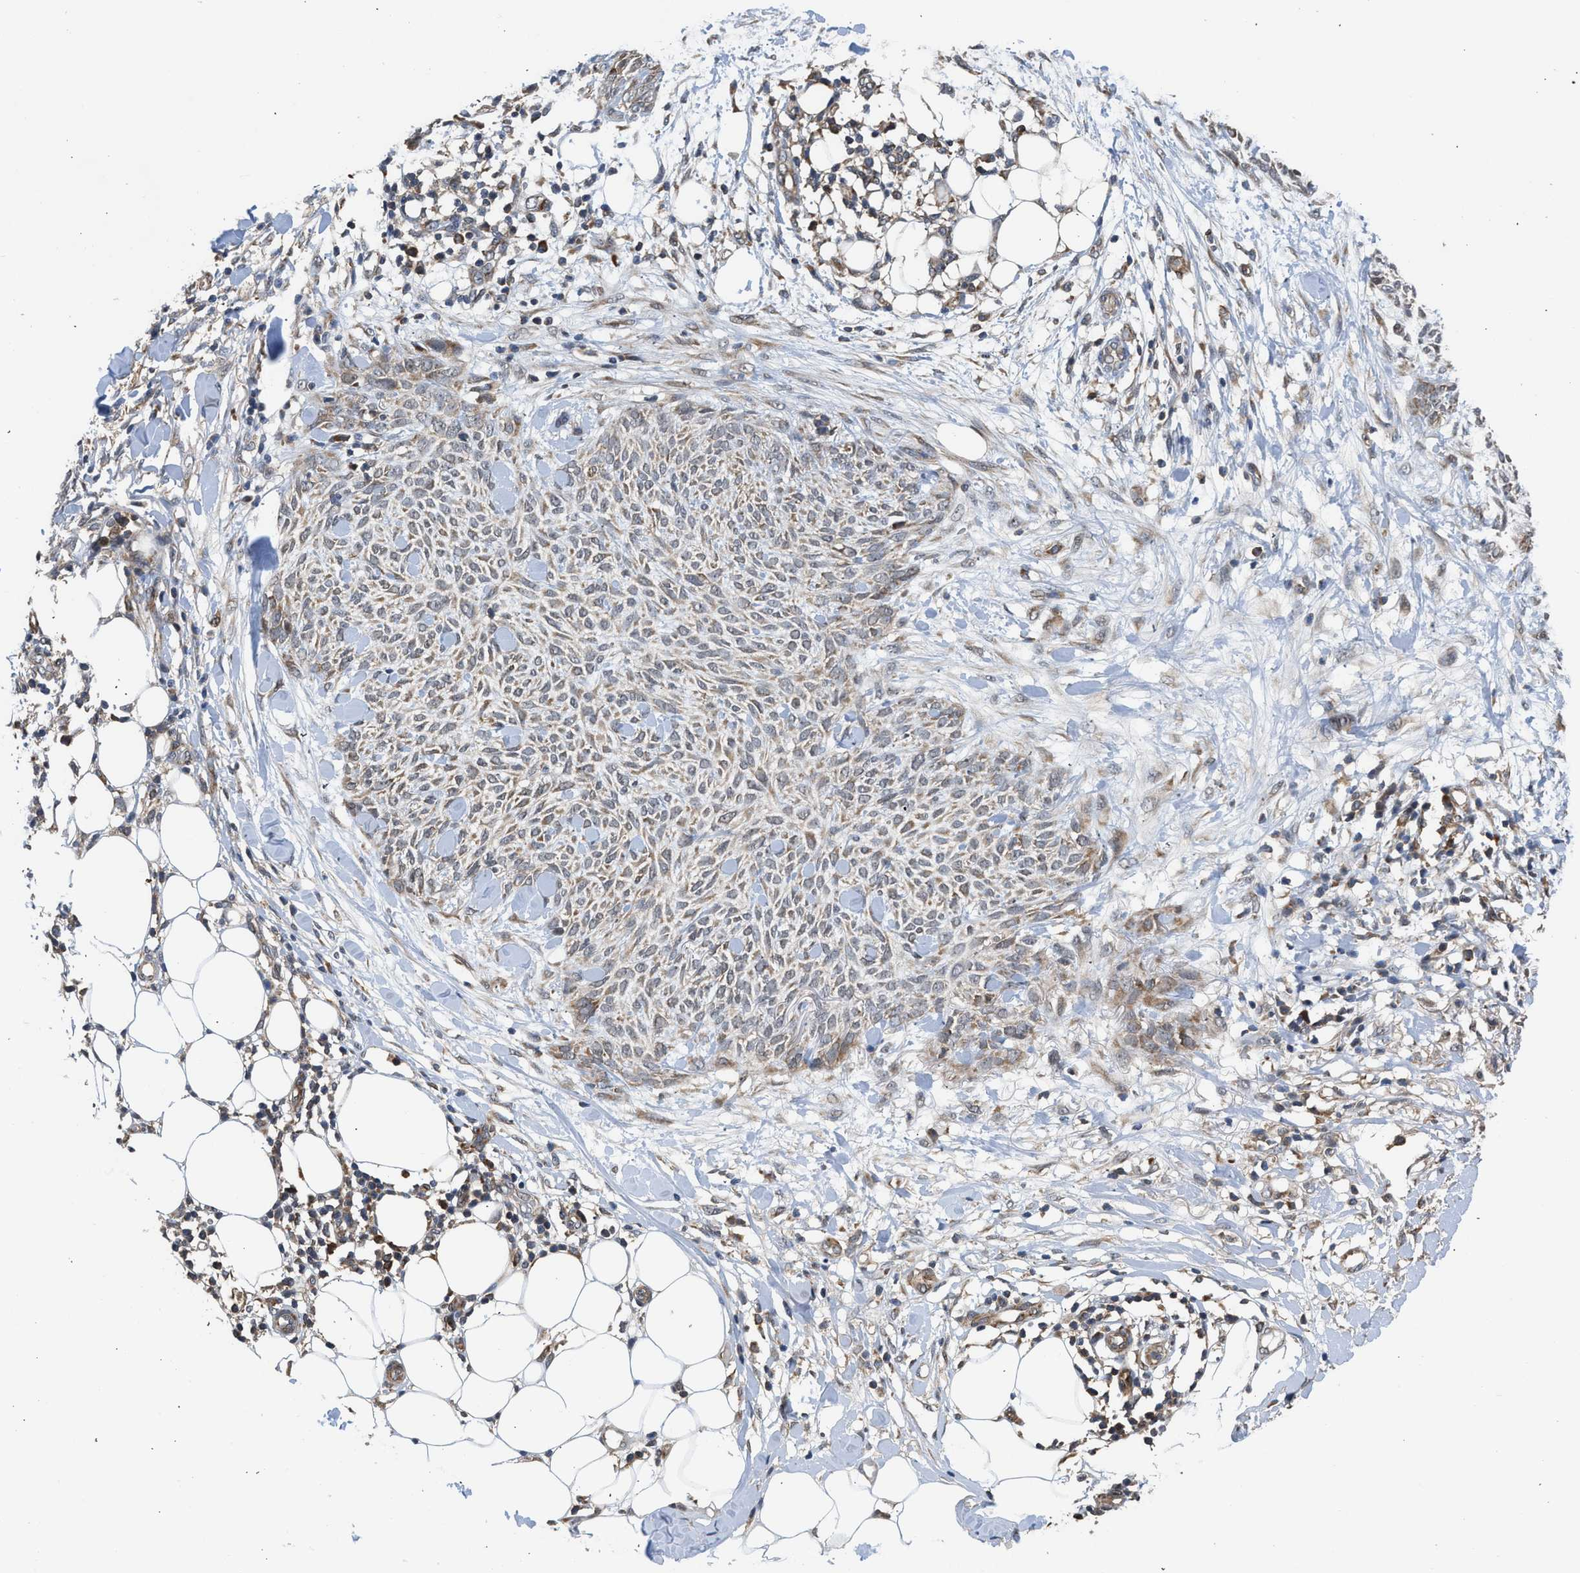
{"staining": {"intensity": "weak", "quantity": "25%-75%", "location": "cytoplasmic/membranous"}, "tissue": "skin cancer", "cell_type": "Tumor cells", "image_type": "cancer", "snomed": [{"axis": "morphology", "description": "Basal cell carcinoma"}, {"axis": "topography", "description": "Skin"}], "caption": "Protein expression analysis of human basal cell carcinoma (skin) reveals weak cytoplasmic/membranous positivity in approximately 25%-75% of tumor cells.", "gene": "POLG2", "patient": {"sex": "female", "age": 84}}